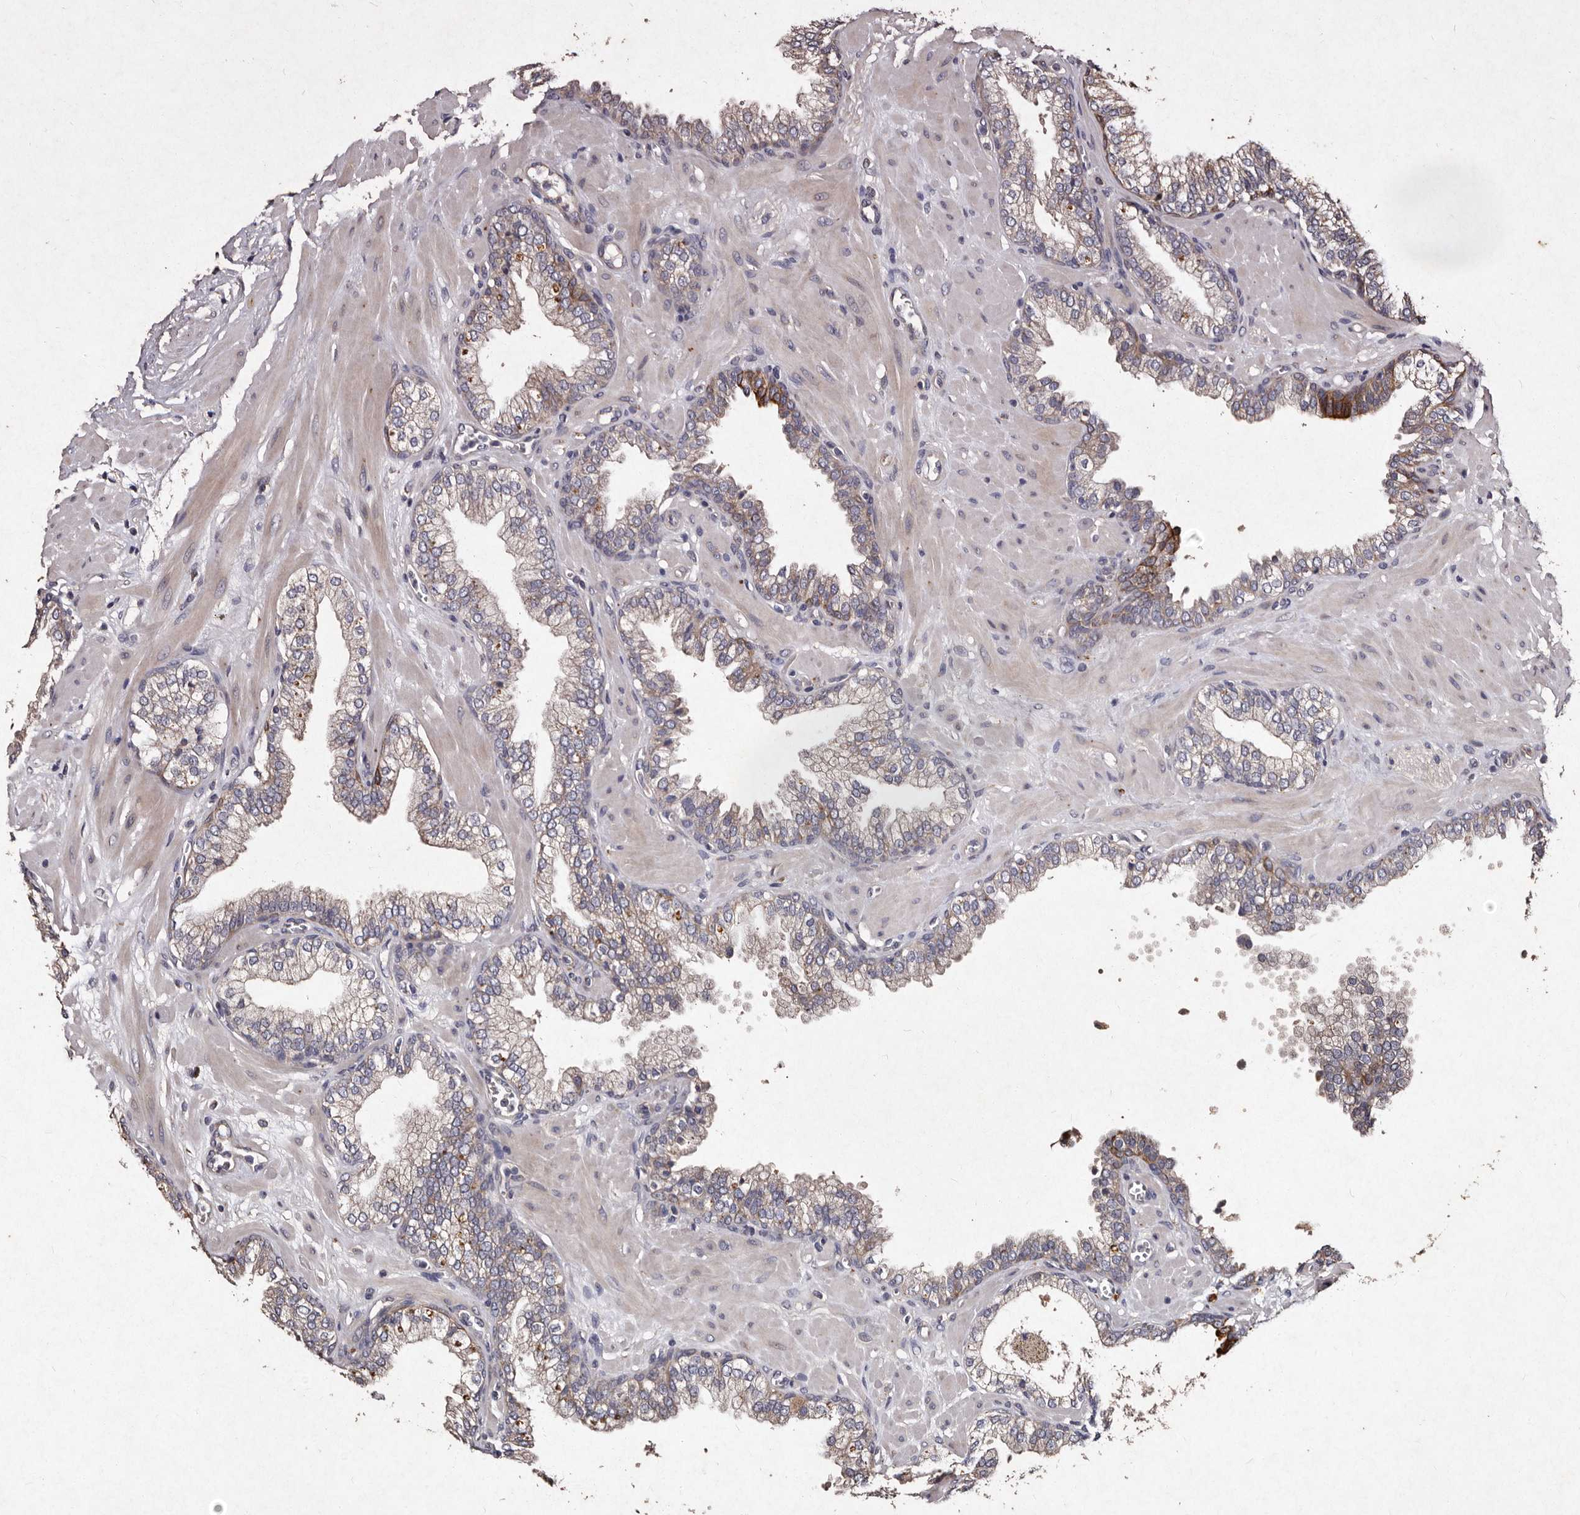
{"staining": {"intensity": "moderate", "quantity": "<25%", "location": "cytoplasmic/membranous"}, "tissue": "prostate", "cell_type": "Glandular cells", "image_type": "normal", "snomed": [{"axis": "morphology", "description": "Normal tissue, NOS"}, {"axis": "morphology", "description": "Urothelial carcinoma, Low grade"}, {"axis": "topography", "description": "Urinary bladder"}, {"axis": "topography", "description": "Prostate"}], "caption": "This histopathology image demonstrates normal prostate stained with immunohistochemistry (IHC) to label a protein in brown. The cytoplasmic/membranous of glandular cells show moderate positivity for the protein. Nuclei are counter-stained blue.", "gene": "TFB1M", "patient": {"sex": "male", "age": 60}}